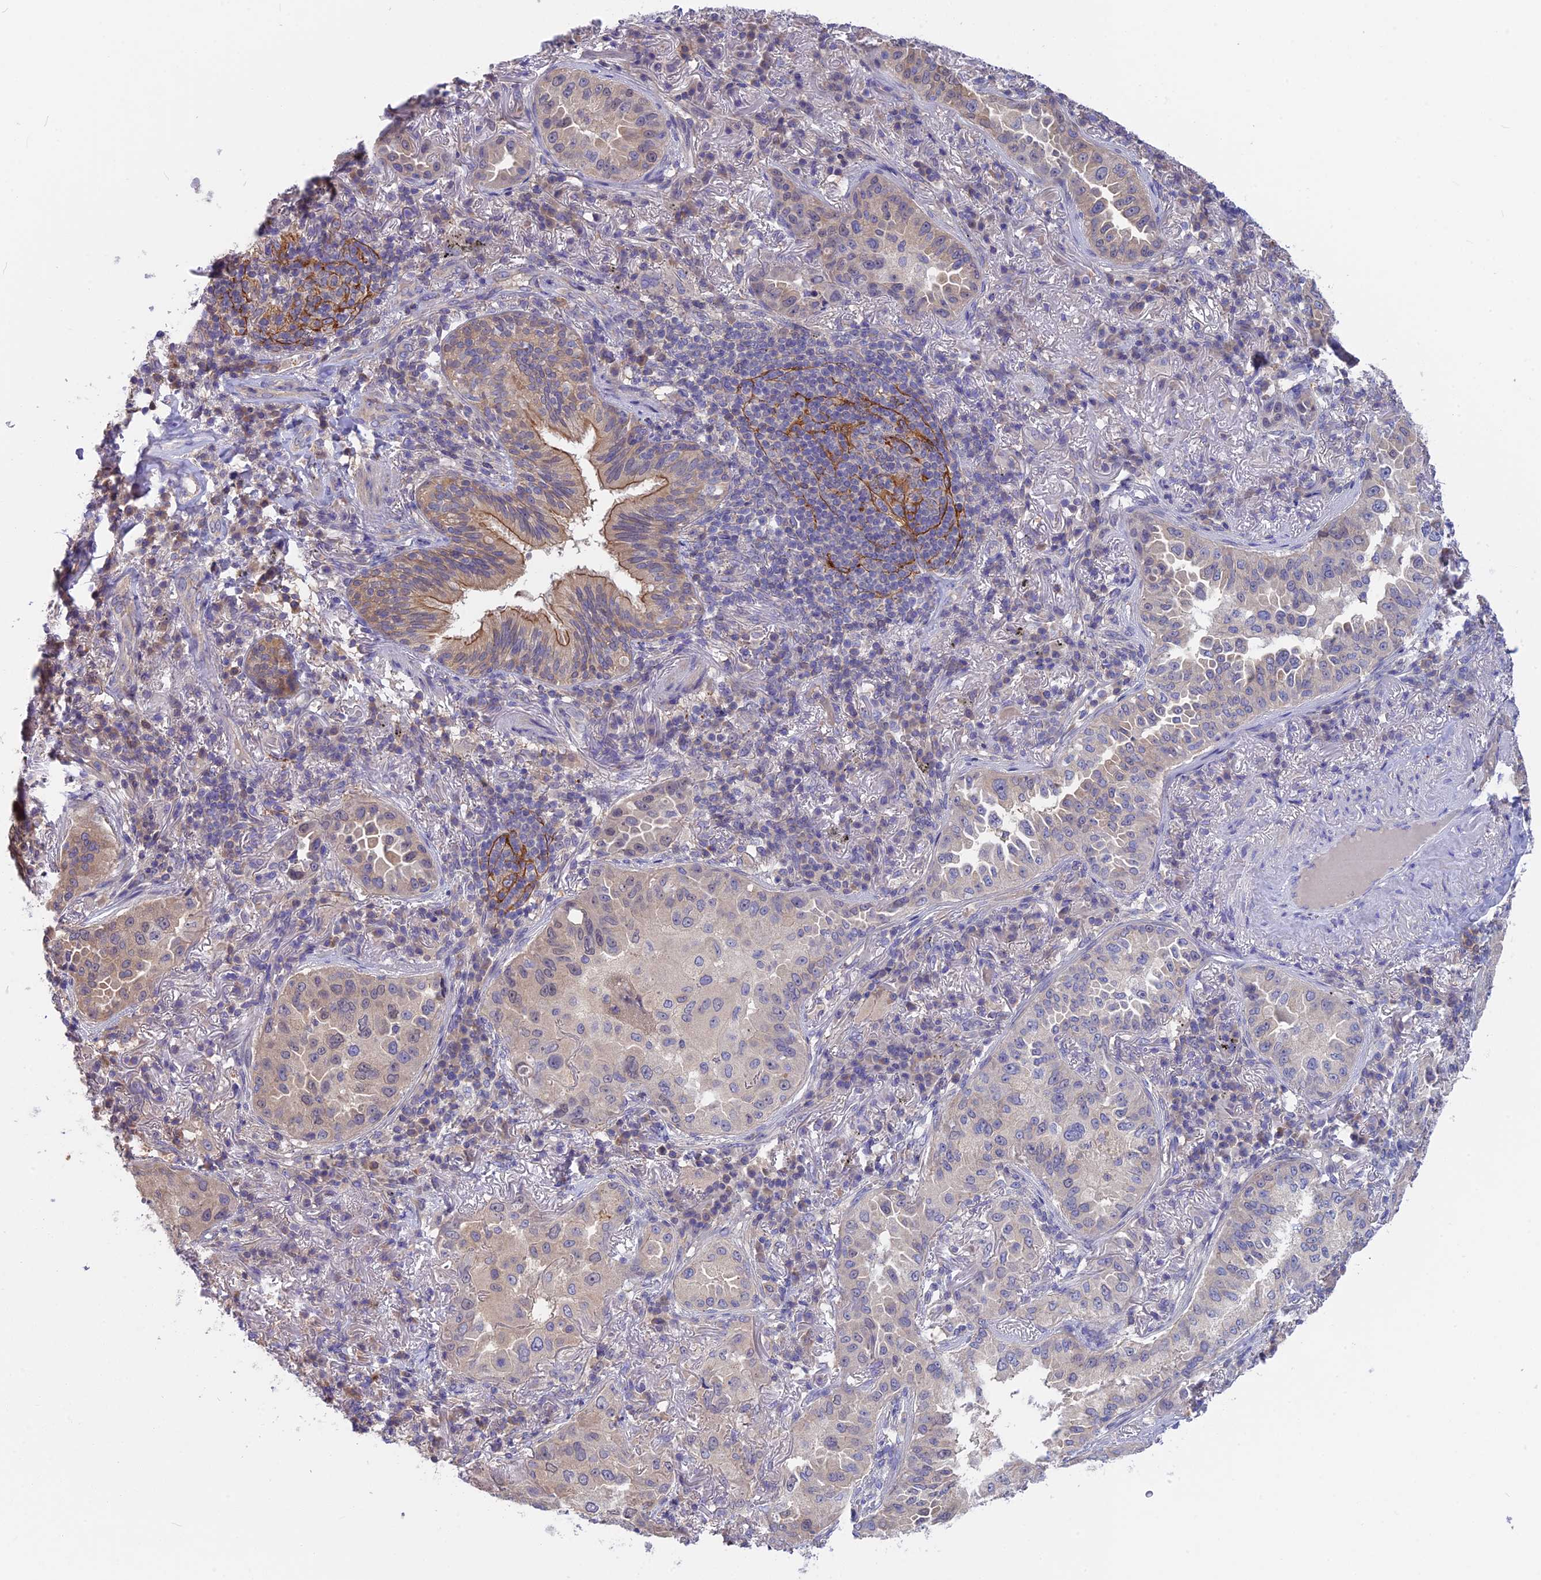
{"staining": {"intensity": "negative", "quantity": "none", "location": "none"}, "tissue": "lung cancer", "cell_type": "Tumor cells", "image_type": "cancer", "snomed": [{"axis": "morphology", "description": "Adenocarcinoma, NOS"}, {"axis": "topography", "description": "Lung"}], "caption": "IHC photomicrograph of human adenocarcinoma (lung) stained for a protein (brown), which exhibits no staining in tumor cells.", "gene": "SNAP91", "patient": {"sex": "female", "age": 69}}